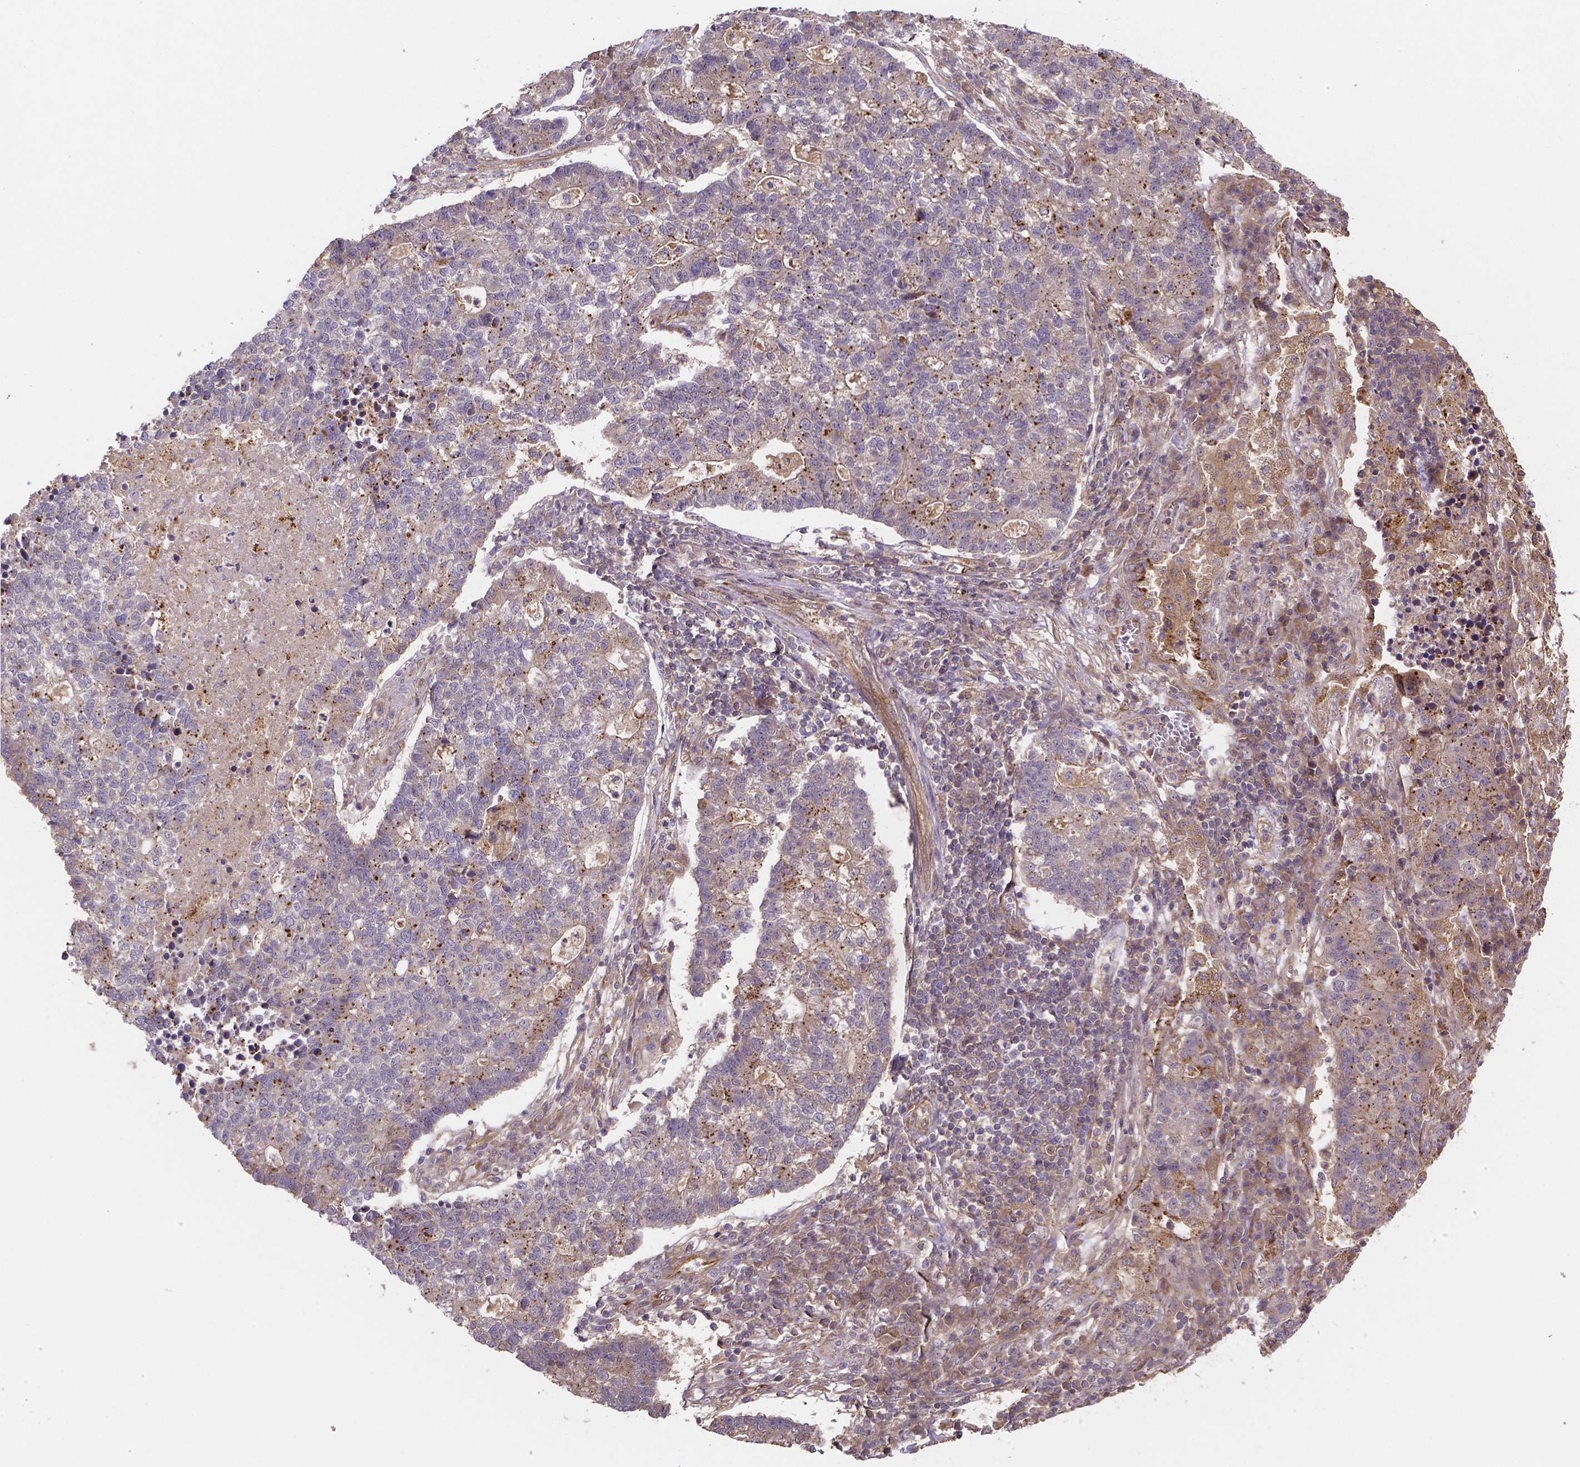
{"staining": {"intensity": "moderate", "quantity": "25%-75%", "location": "cytoplasmic/membranous"}, "tissue": "lung cancer", "cell_type": "Tumor cells", "image_type": "cancer", "snomed": [{"axis": "morphology", "description": "Adenocarcinoma, NOS"}, {"axis": "topography", "description": "Lung"}], "caption": "Immunohistochemistry (DAB) staining of human lung cancer reveals moderate cytoplasmic/membranous protein positivity in approximately 25%-75% of tumor cells.", "gene": "RNF123", "patient": {"sex": "male", "age": 57}}